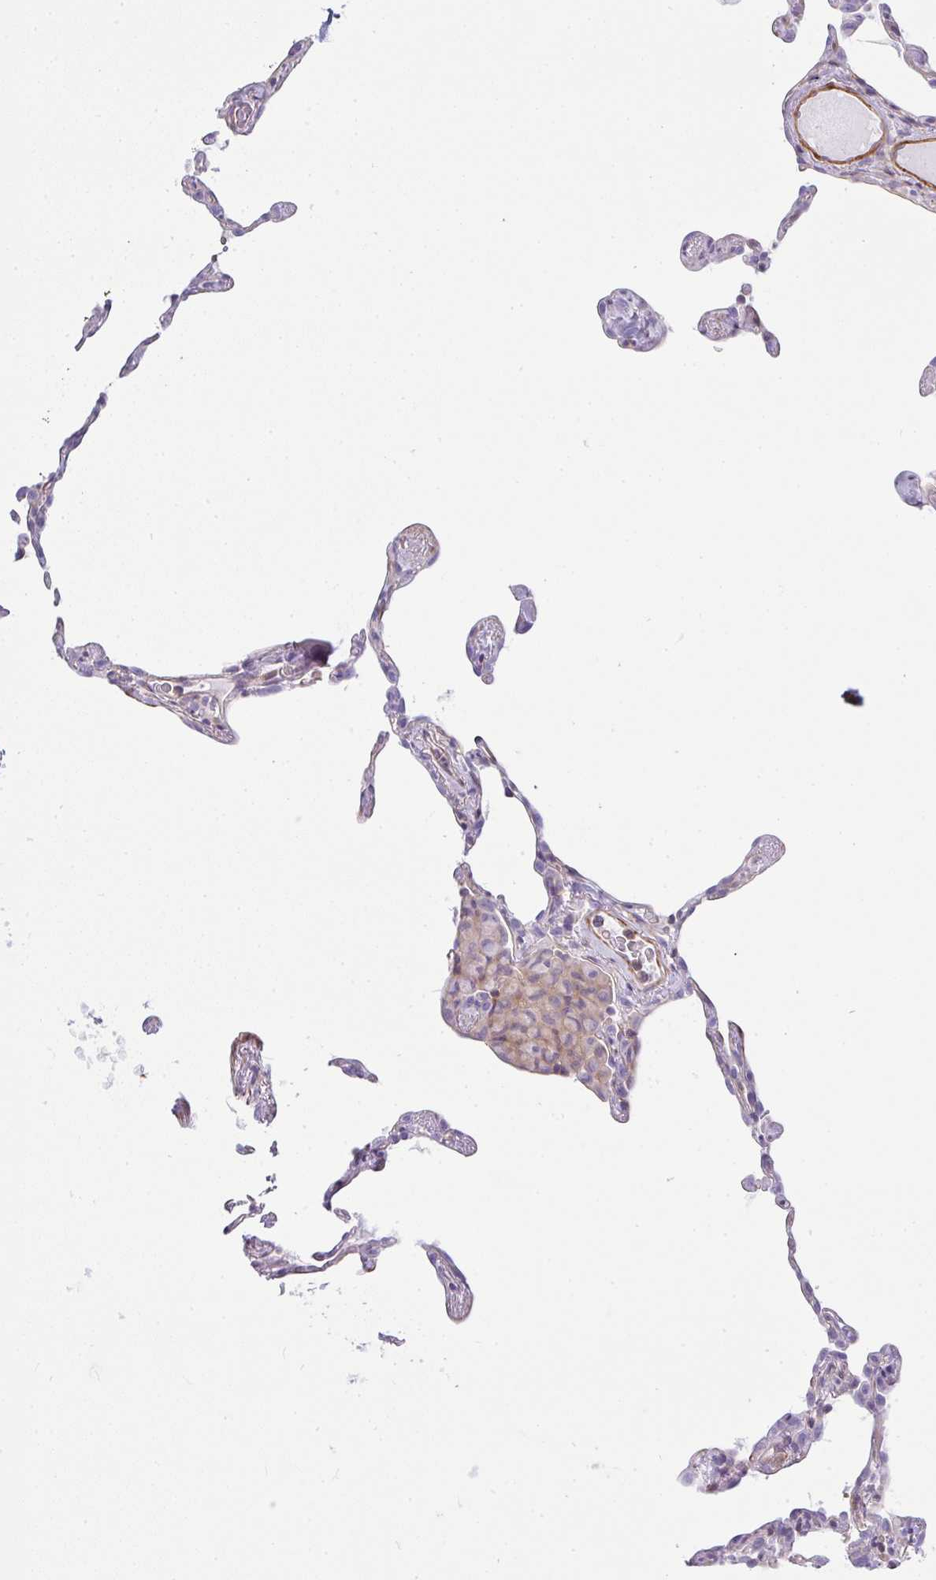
{"staining": {"intensity": "negative", "quantity": "none", "location": "none"}, "tissue": "lung", "cell_type": "Alveolar cells", "image_type": "normal", "snomed": [{"axis": "morphology", "description": "Normal tissue, NOS"}, {"axis": "topography", "description": "Lung"}], "caption": "Immunohistochemistry micrograph of normal lung: human lung stained with DAB (3,3'-diaminobenzidine) demonstrates no significant protein expression in alveolar cells. (Brightfield microscopy of DAB immunohistochemistry at high magnification).", "gene": "CDRT15", "patient": {"sex": "female", "age": 57}}